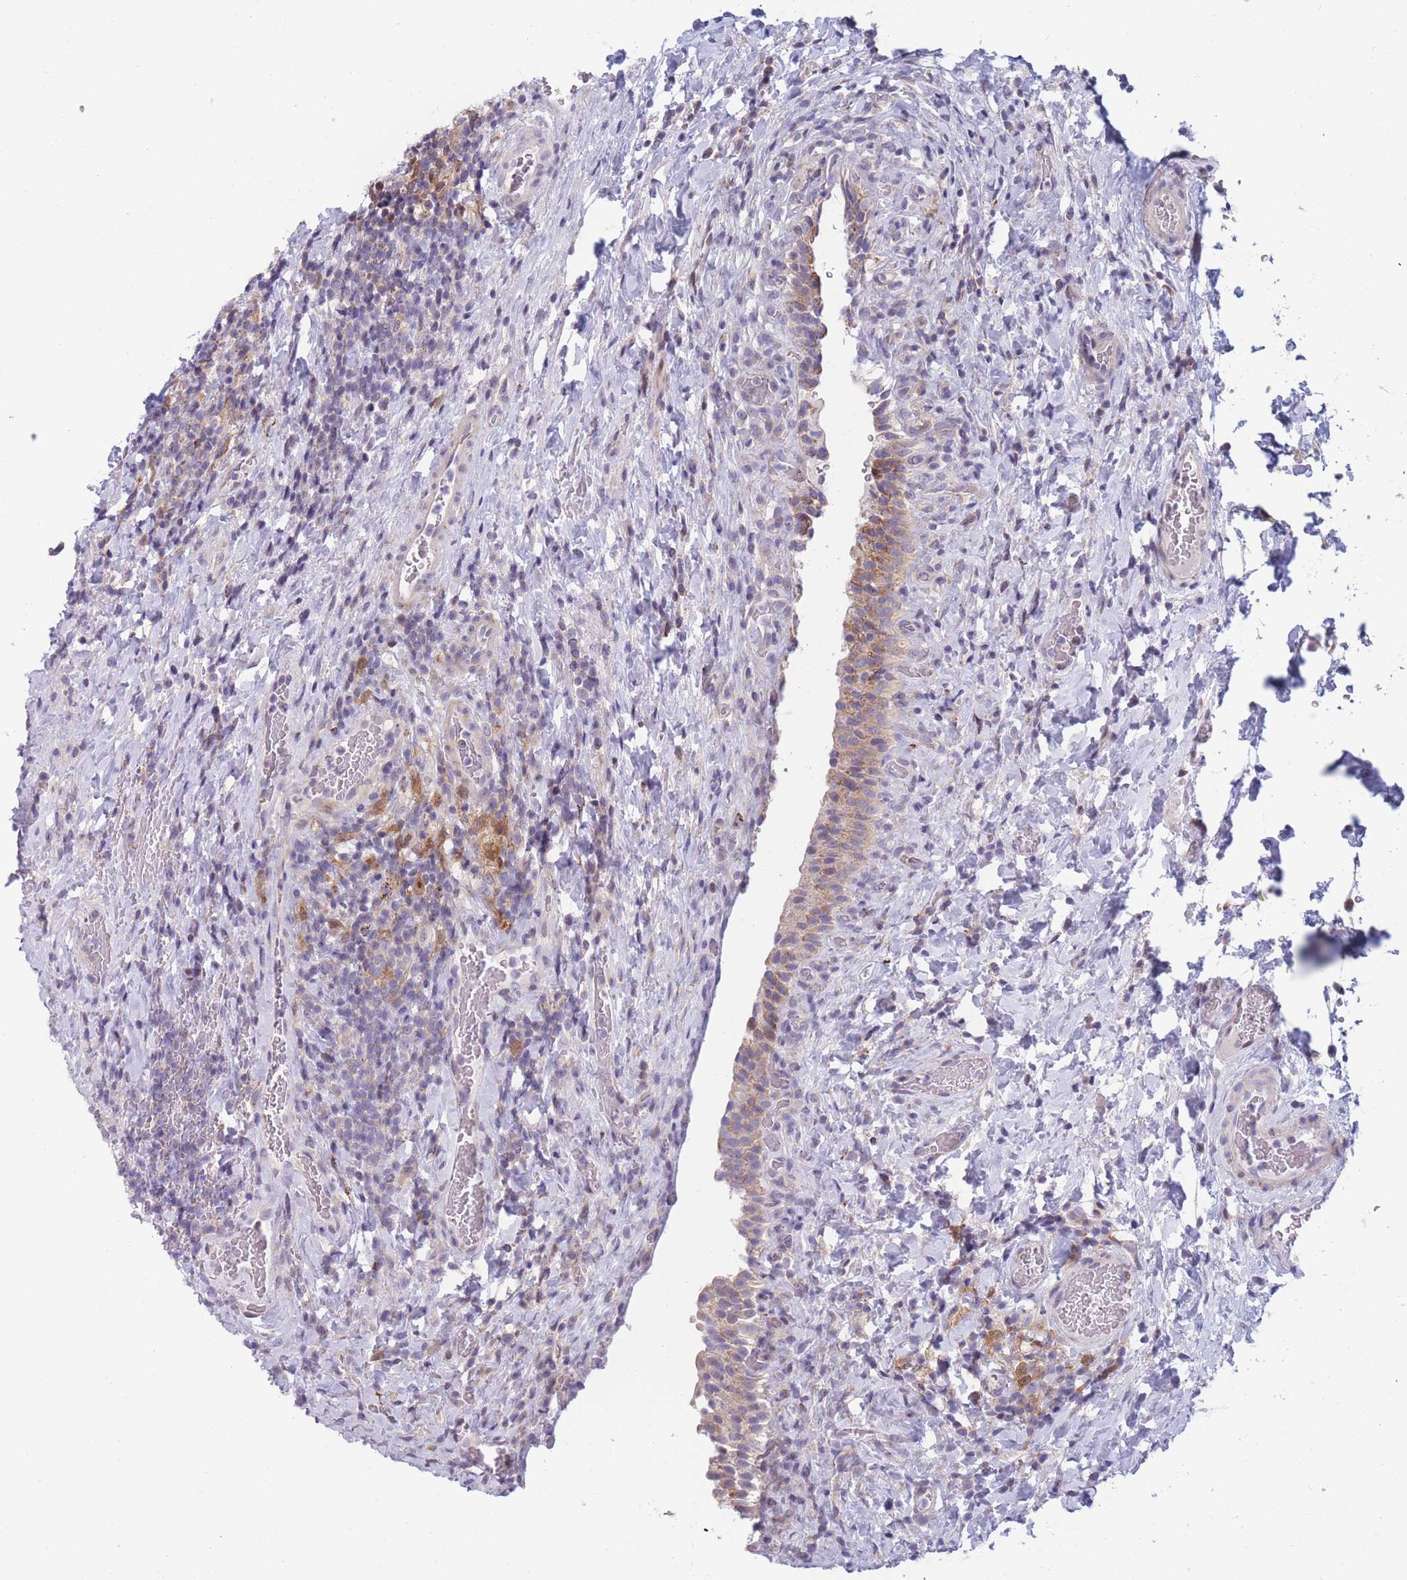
{"staining": {"intensity": "moderate", "quantity": ">75%", "location": "cytoplasmic/membranous"}, "tissue": "urinary bladder", "cell_type": "Urothelial cells", "image_type": "normal", "snomed": [{"axis": "morphology", "description": "Normal tissue, NOS"}, {"axis": "morphology", "description": "Inflammation, NOS"}, {"axis": "topography", "description": "Urinary bladder"}], "caption": "This histopathology image demonstrates unremarkable urinary bladder stained with immunohistochemistry (IHC) to label a protein in brown. The cytoplasmic/membranous of urothelial cells show moderate positivity for the protein. Nuclei are counter-stained blue.", "gene": "PDE4A", "patient": {"sex": "male", "age": 64}}